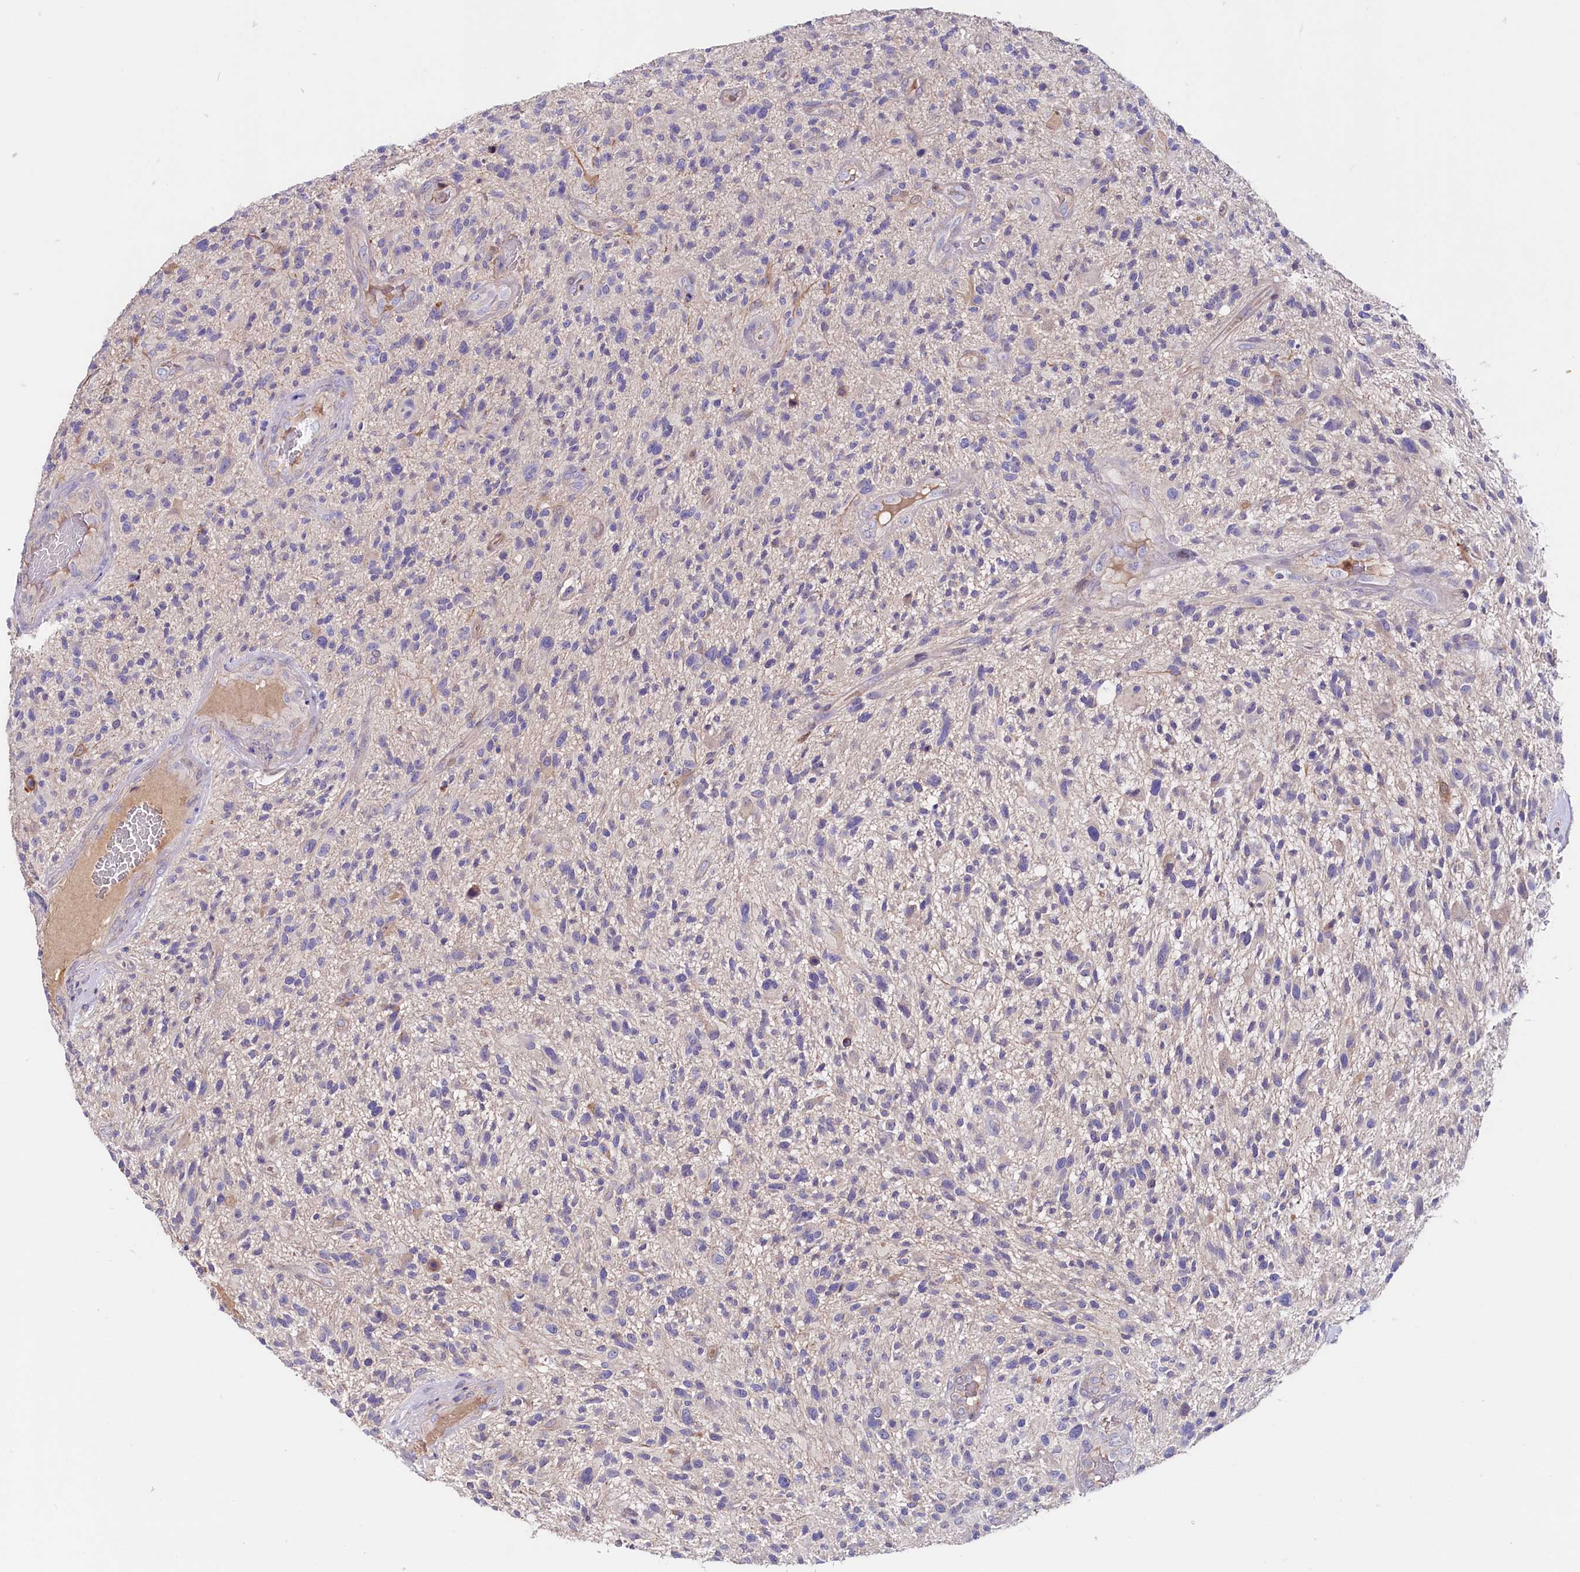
{"staining": {"intensity": "negative", "quantity": "none", "location": "none"}, "tissue": "glioma", "cell_type": "Tumor cells", "image_type": "cancer", "snomed": [{"axis": "morphology", "description": "Glioma, malignant, High grade"}, {"axis": "topography", "description": "Brain"}], "caption": "DAB (3,3'-diaminobenzidine) immunohistochemical staining of human high-grade glioma (malignant) demonstrates no significant positivity in tumor cells.", "gene": "IL17RD", "patient": {"sex": "male", "age": 47}}